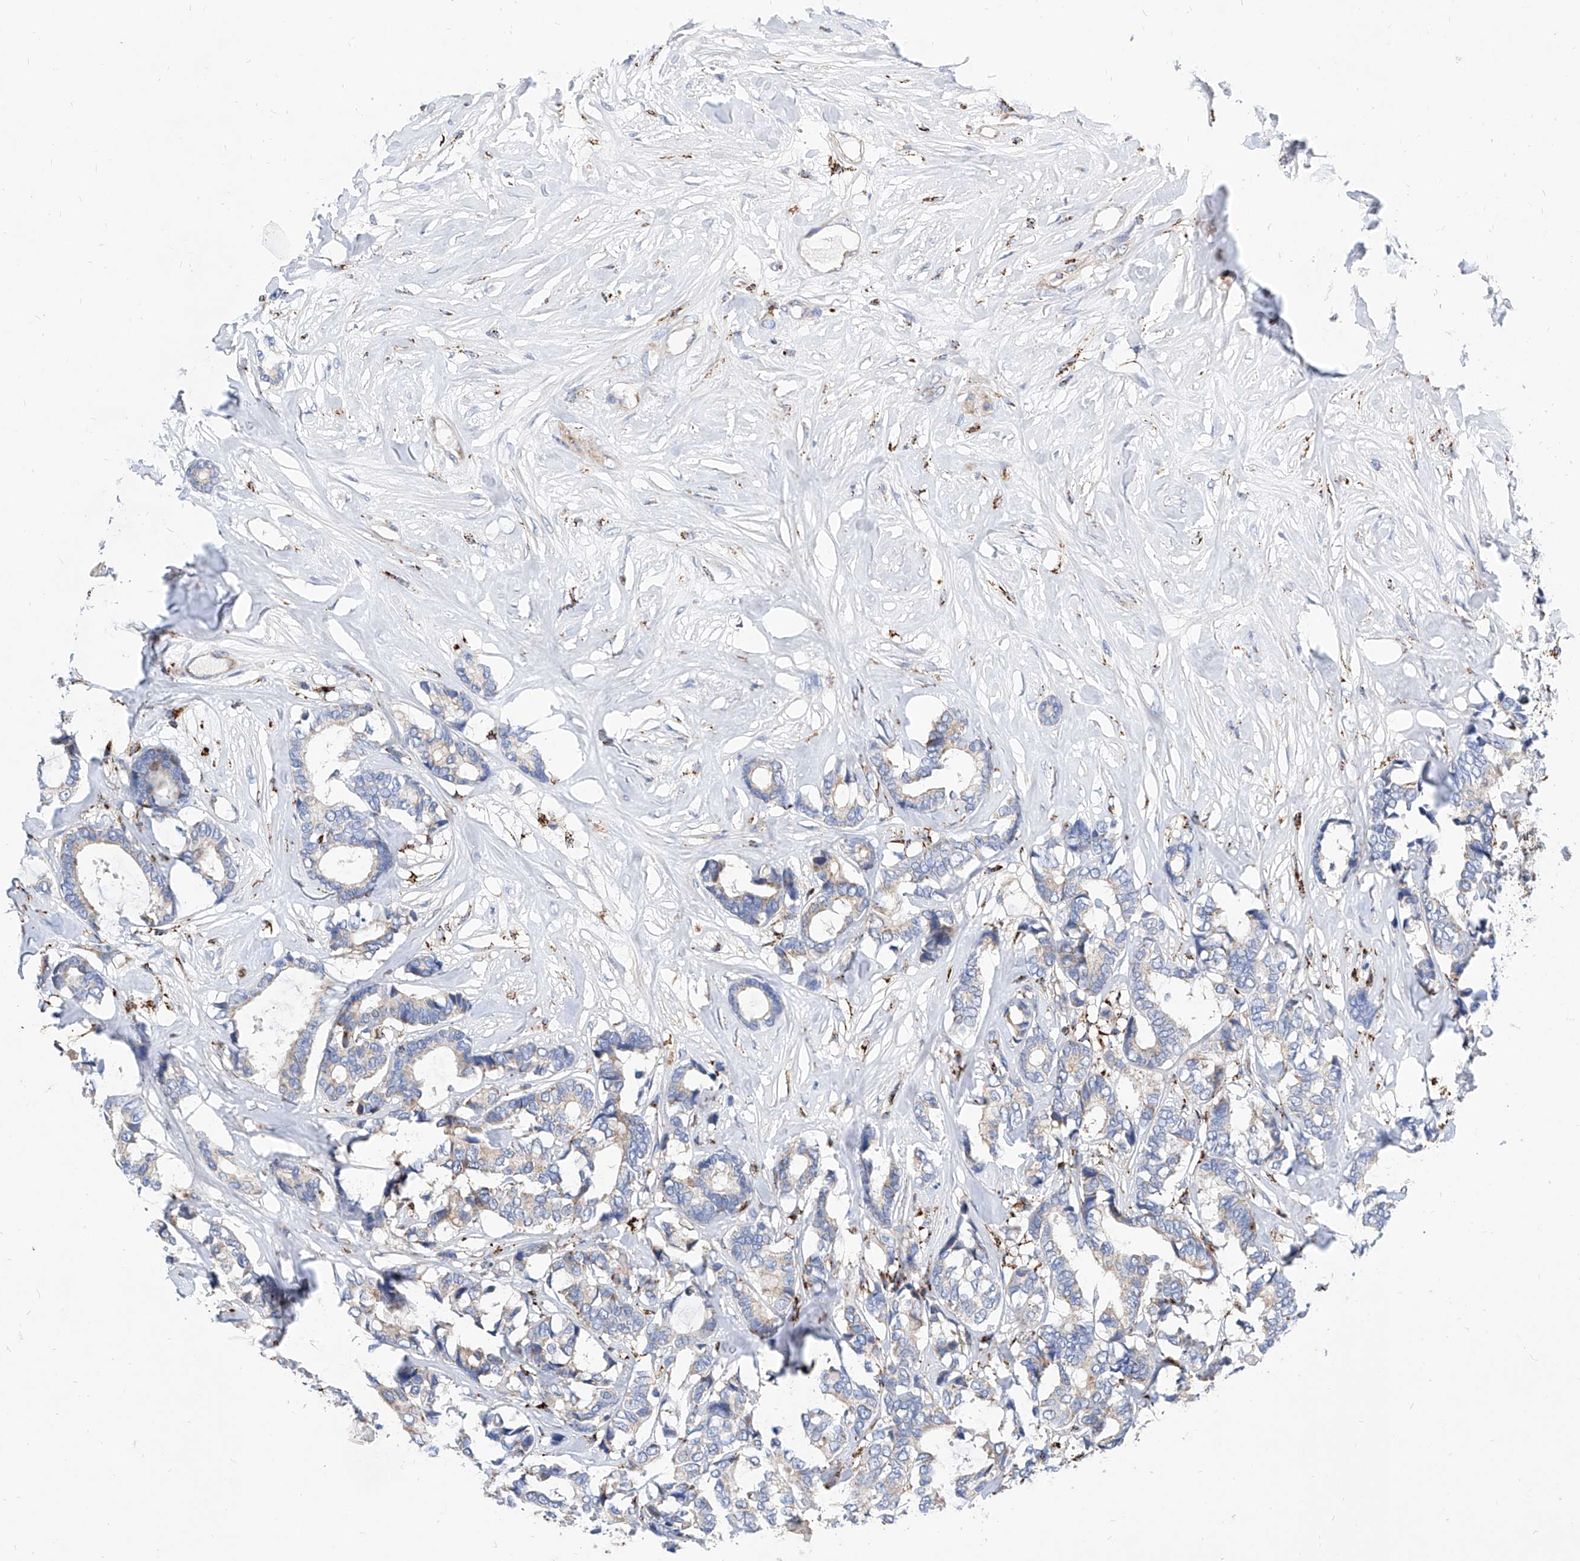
{"staining": {"intensity": "weak", "quantity": "<25%", "location": "cytoplasmic/membranous"}, "tissue": "breast cancer", "cell_type": "Tumor cells", "image_type": "cancer", "snomed": [{"axis": "morphology", "description": "Duct carcinoma"}, {"axis": "topography", "description": "Breast"}], "caption": "The histopathology image exhibits no significant expression in tumor cells of infiltrating ductal carcinoma (breast).", "gene": "CPNE5", "patient": {"sex": "female", "age": 87}}